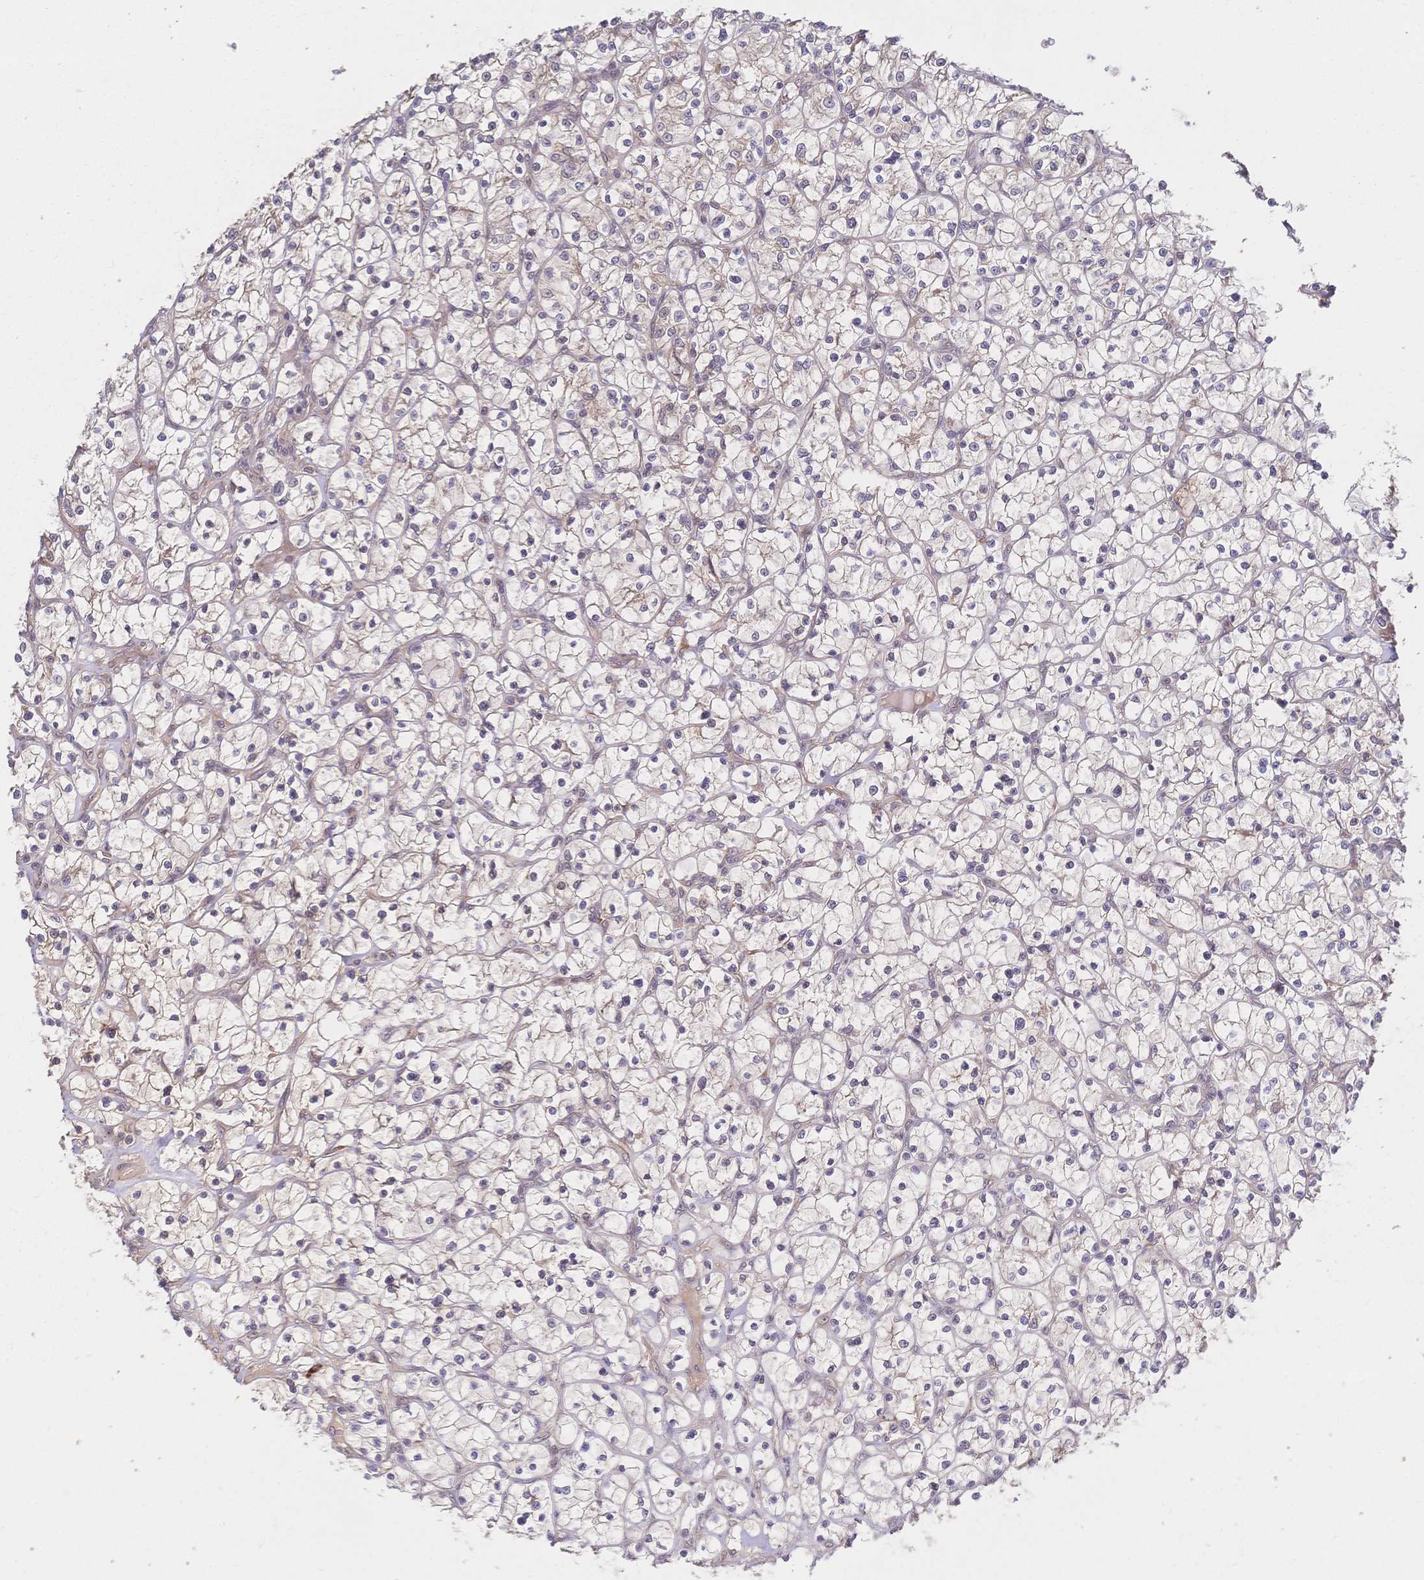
{"staining": {"intensity": "weak", "quantity": "25%-75%", "location": "cytoplasmic/membranous"}, "tissue": "renal cancer", "cell_type": "Tumor cells", "image_type": "cancer", "snomed": [{"axis": "morphology", "description": "Adenocarcinoma, NOS"}, {"axis": "topography", "description": "Kidney"}], "caption": "Renal cancer was stained to show a protein in brown. There is low levels of weak cytoplasmic/membranous positivity in about 25%-75% of tumor cells. (DAB = brown stain, brightfield microscopy at high magnification).", "gene": "LMO4", "patient": {"sex": "female", "age": 64}}